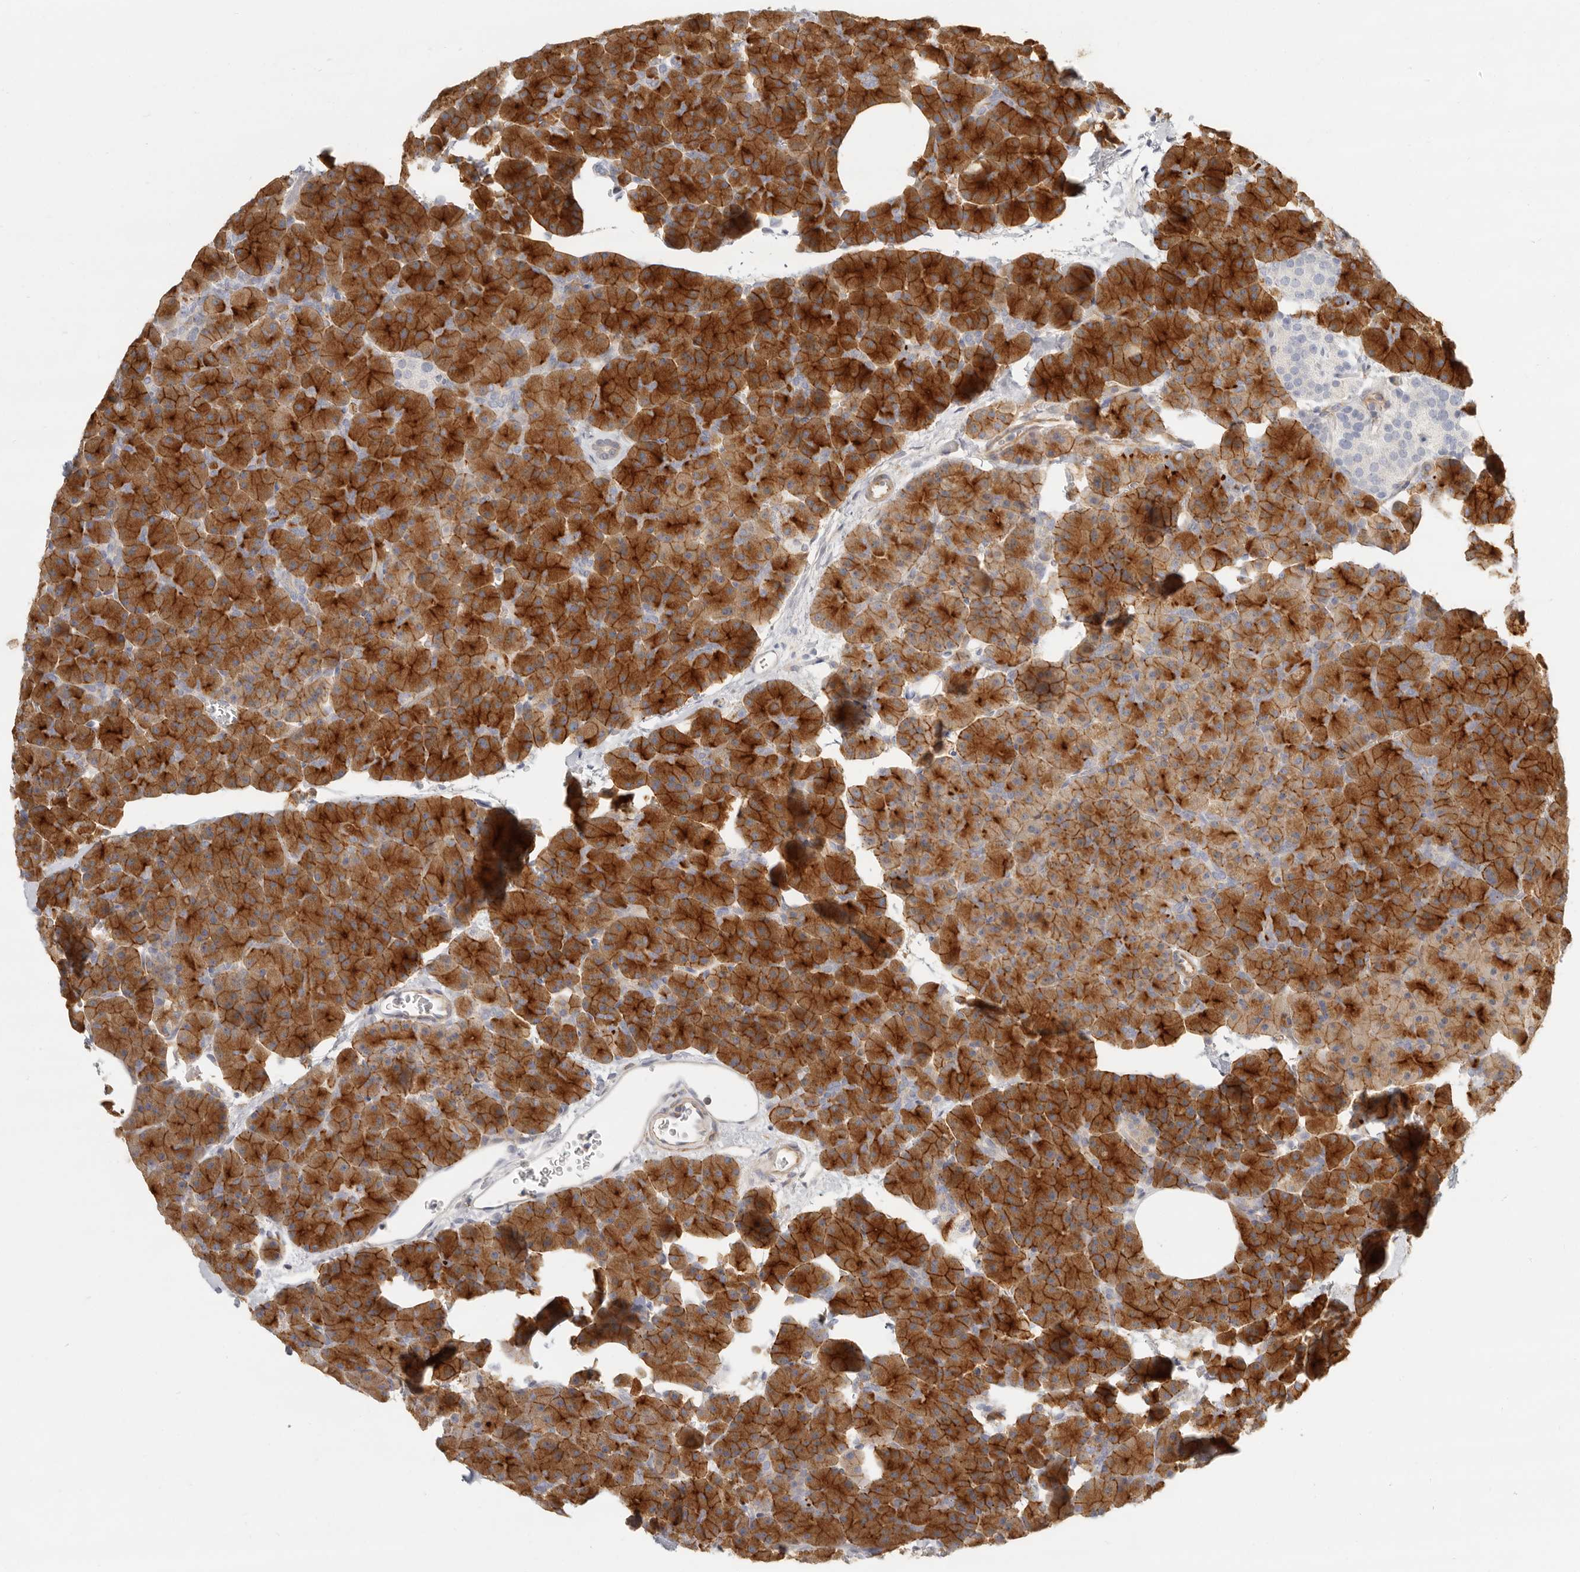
{"staining": {"intensity": "strong", "quantity": ">75%", "location": "cytoplasmic/membranous"}, "tissue": "pancreas", "cell_type": "Exocrine glandular cells", "image_type": "normal", "snomed": [{"axis": "morphology", "description": "Normal tissue, NOS"}, {"axis": "morphology", "description": "Carcinoid, malignant, NOS"}, {"axis": "topography", "description": "Pancreas"}], "caption": "A micrograph of pancreas stained for a protein reveals strong cytoplasmic/membranous brown staining in exocrine glandular cells. (DAB (3,3'-diaminobenzidine) IHC, brown staining for protein, blue staining for nuclei).", "gene": "NIBAN1", "patient": {"sex": "female", "age": 35}}